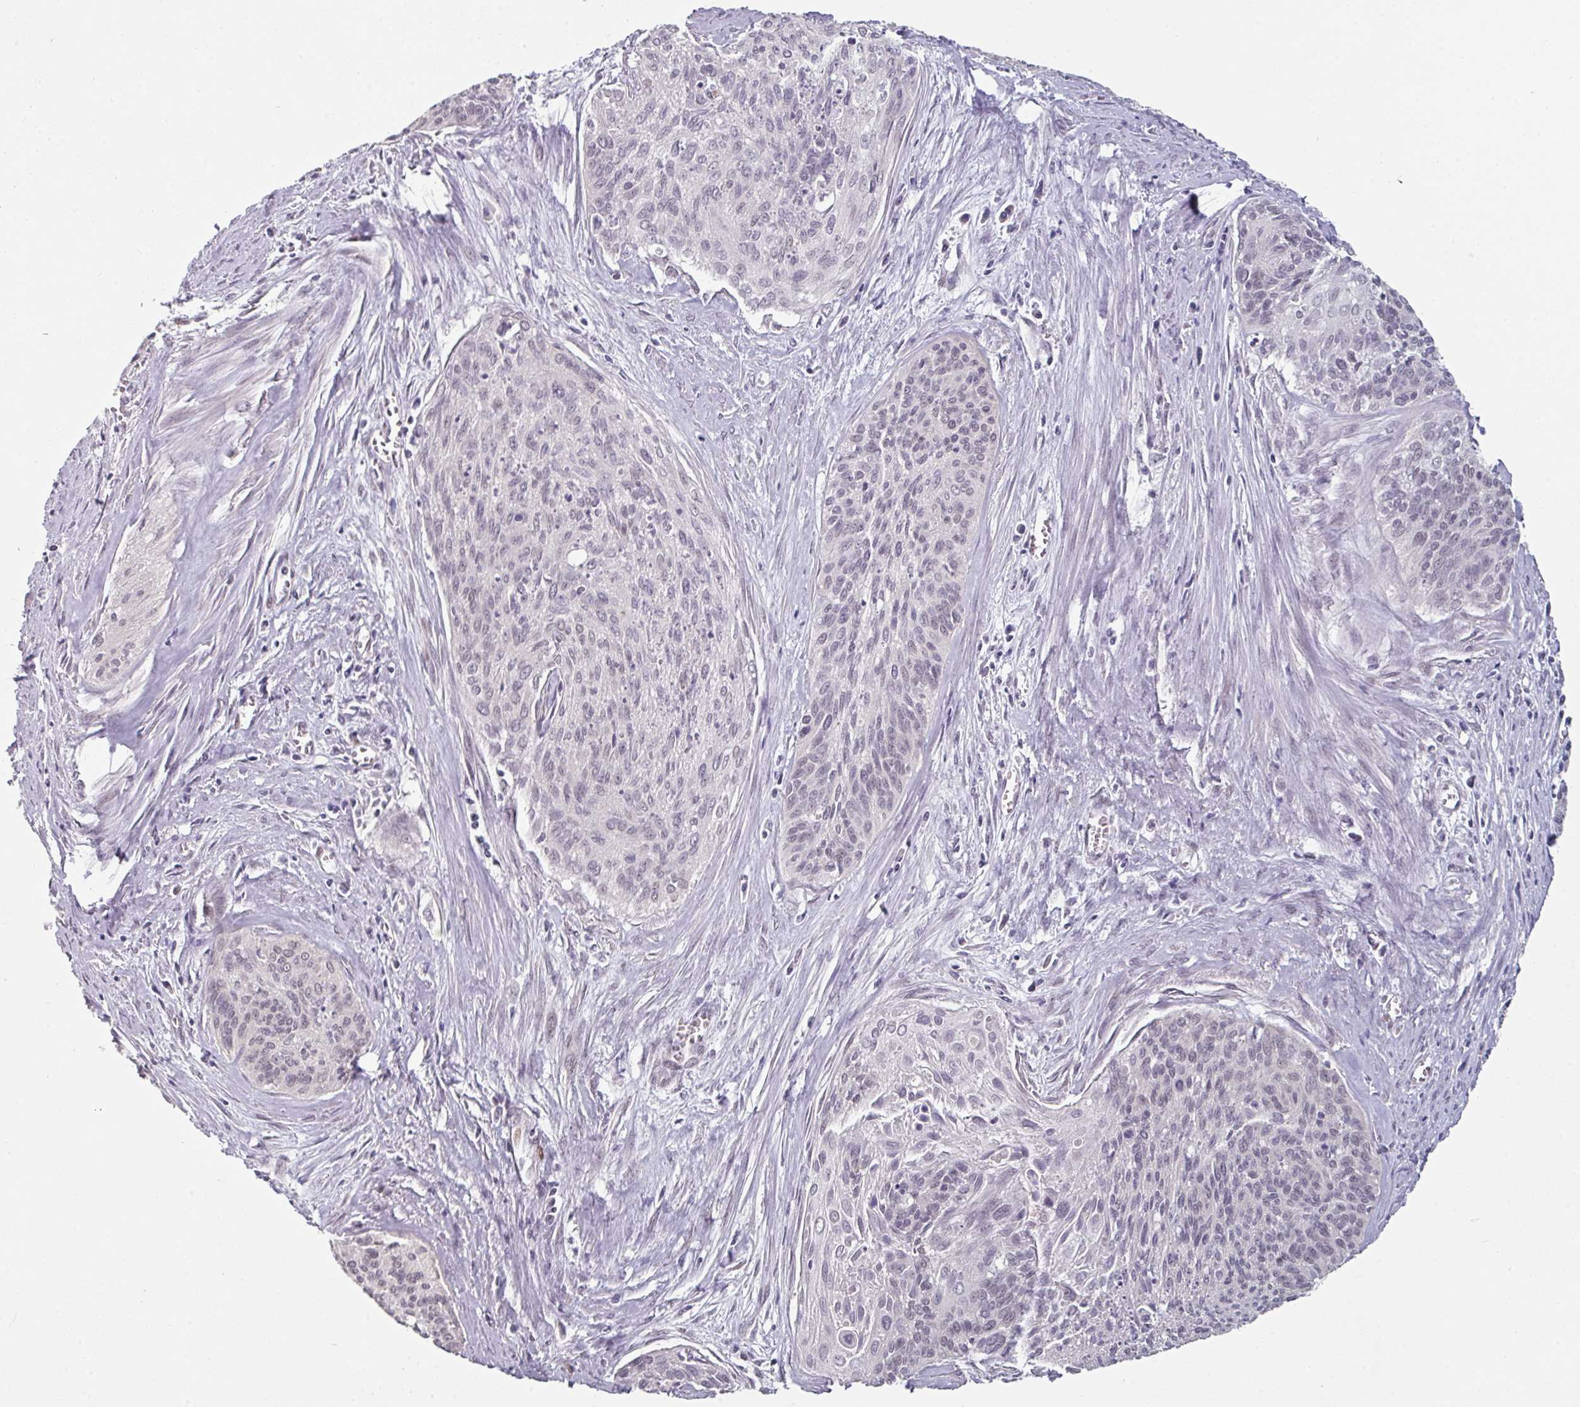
{"staining": {"intensity": "weak", "quantity": "25%-75%", "location": "nuclear"}, "tissue": "cervical cancer", "cell_type": "Tumor cells", "image_type": "cancer", "snomed": [{"axis": "morphology", "description": "Squamous cell carcinoma, NOS"}, {"axis": "topography", "description": "Cervix"}], "caption": "This micrograph shows cervical cancer stained with immunohistochemistry to label a protein in brown. The nuclear of tumor cells show weak positivity for the protein. Nuclei are counter-stained blue.", "gene": "ELK1", "patient": {"sex": "female", "age": 55}}